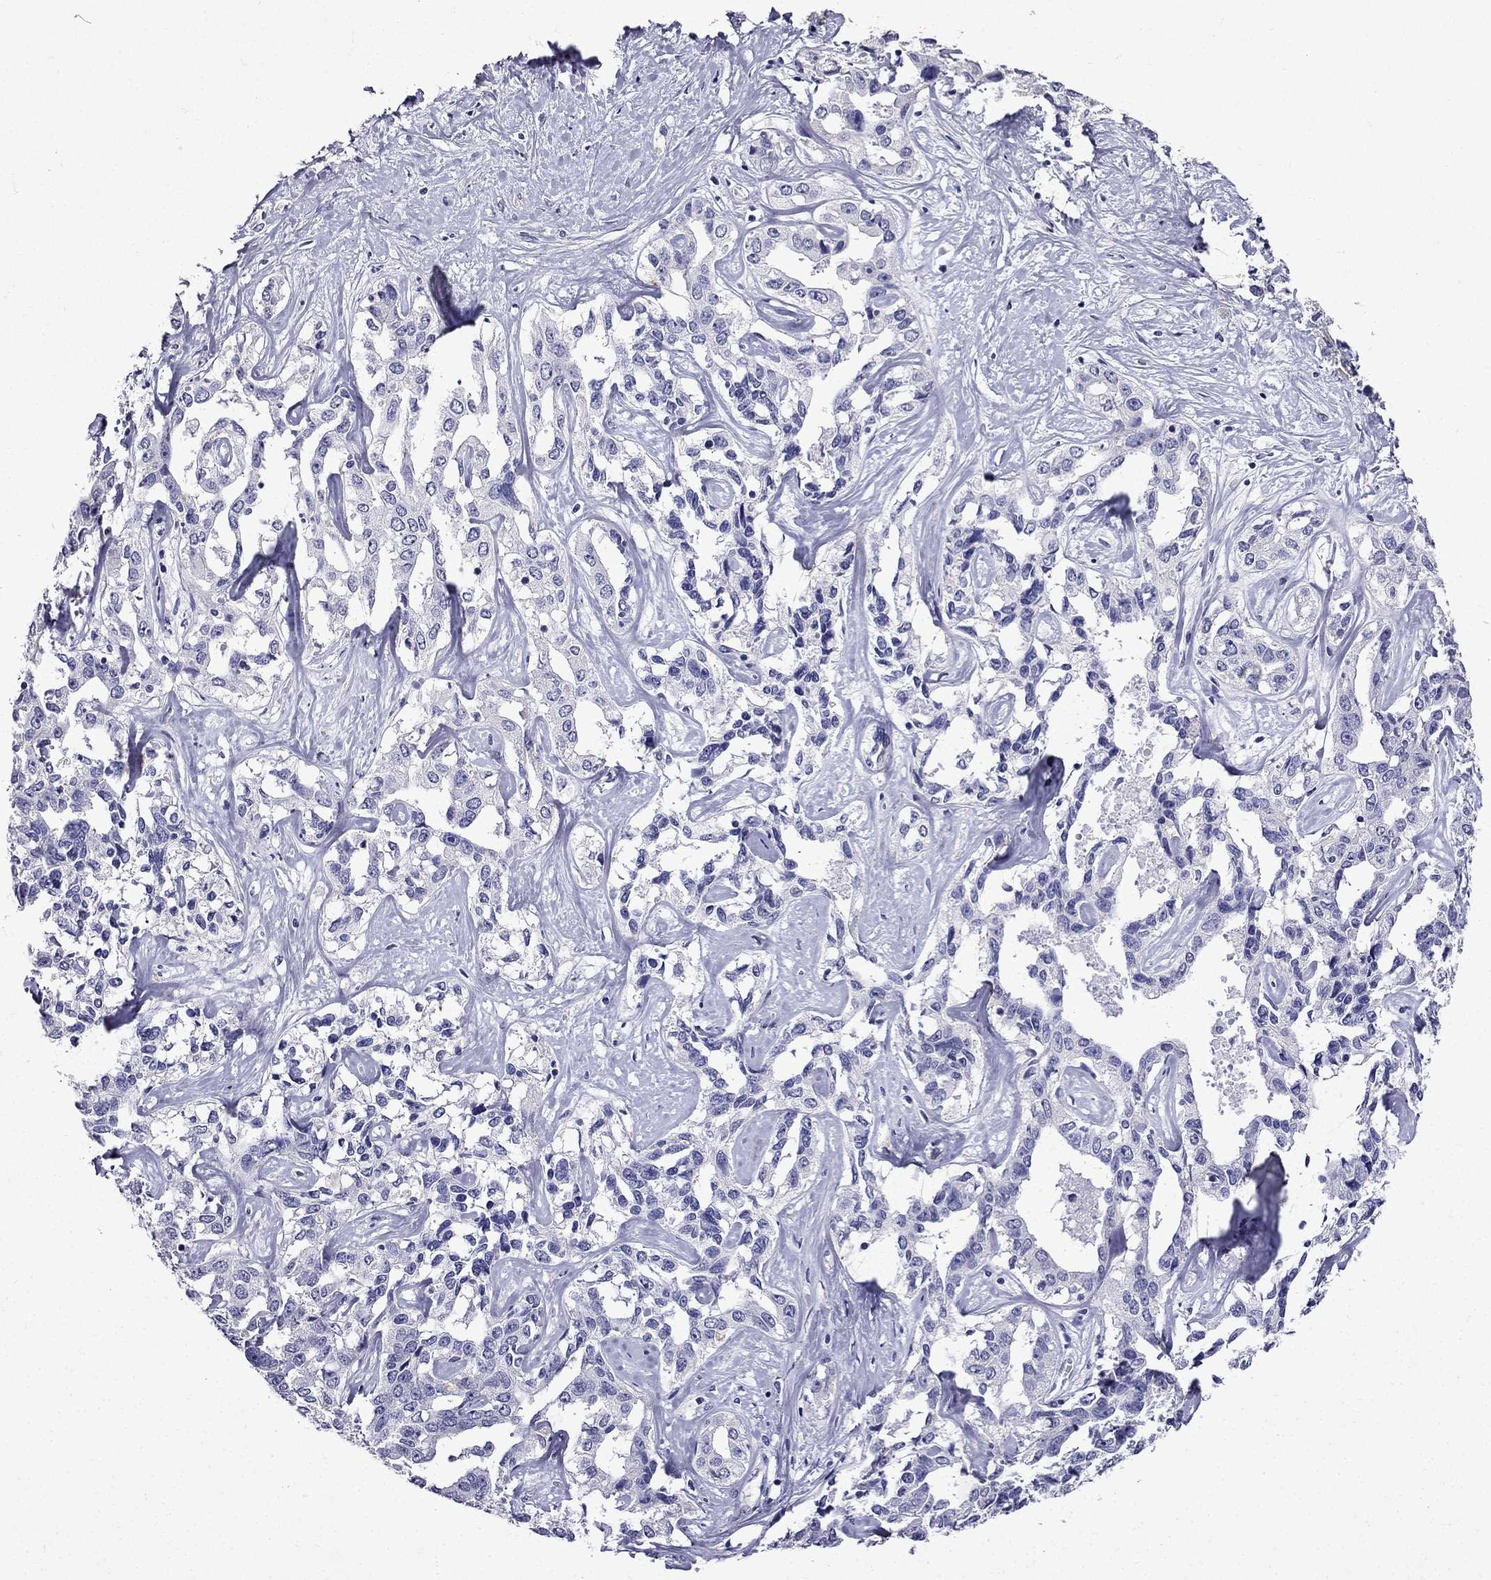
{"staining": {"intensity": "negative", "quantity": "none", "location": "none"}, "tissue": "liver cancer", "cell_type": "Tumor cells", "image_type": "cancer", "snomed": [{"axis": "morphology", "description": "Cholangiocarcinoma"}, {"axis": "topography", "description": "Liver"}], "caption": "Immunohistochemistry micrograph of neoplastic tissue: liver cancer (cholangiocarcinoma) stained with DAB (3,3'-diaminobenzidine) shows no significant protein positivity in tumor cells.", "gene": "DNAH17", "patient": {"sex": "male", "age": 59}}